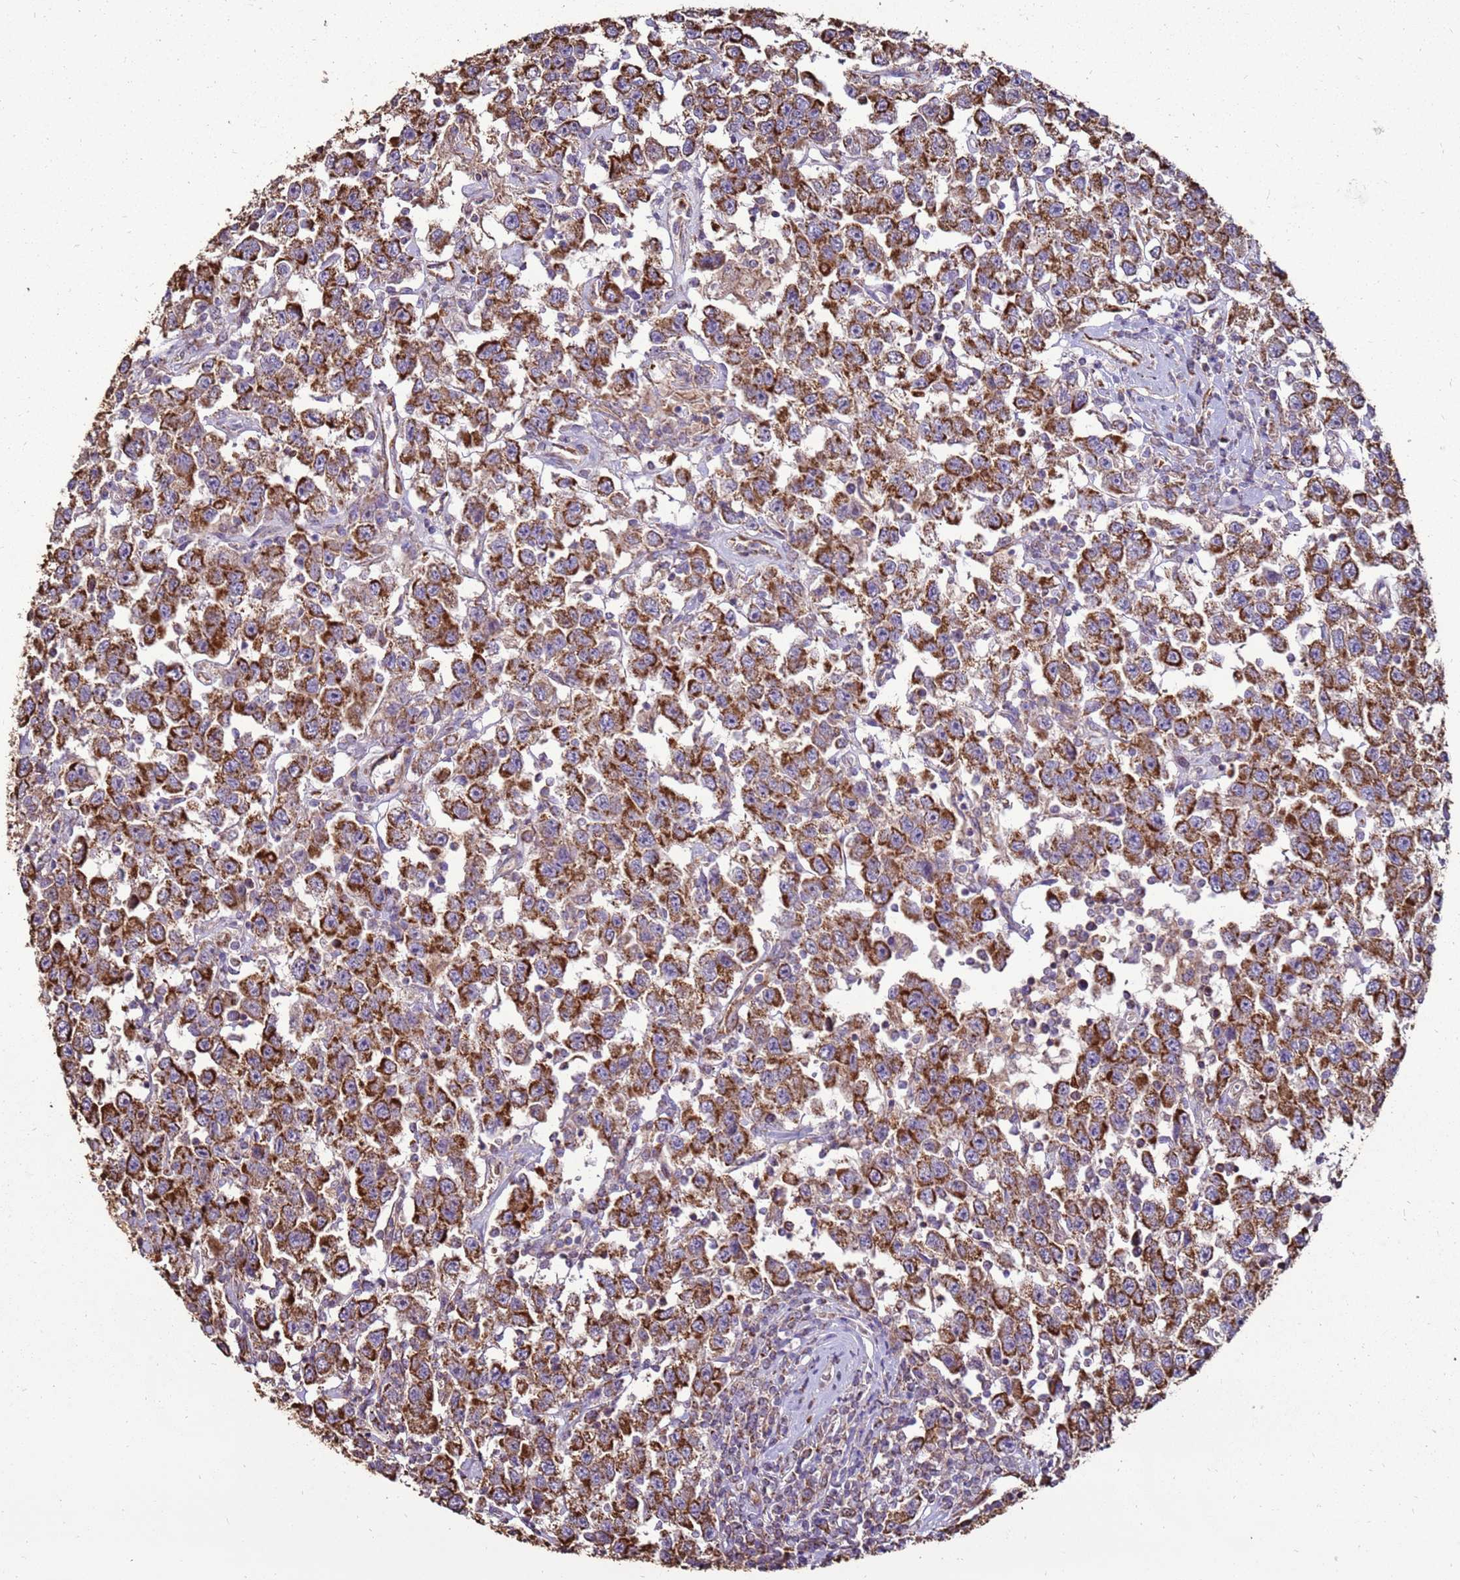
{"staining": {"intensity": "strong", "quantity": ">75%", "location": "cytoplasmic/membranous"}, "tissue": "testis cancer", "cell_type": "Tumor cells", "image_type": "cancer", "snomed": [{"axis": "morphology", "description": "Seminoma, NOS"}, {"axis": "topography", "description": "Testis"}], "caption": "Immunohistochemistry (IHC) (DAB) staining of testis seminoma demonstrates strong cytoplasmic/membranous protein staining in approximately >75% of tumor cells.", "gene": "DDX59", "patient": {"sex": "male", "age": 41}}